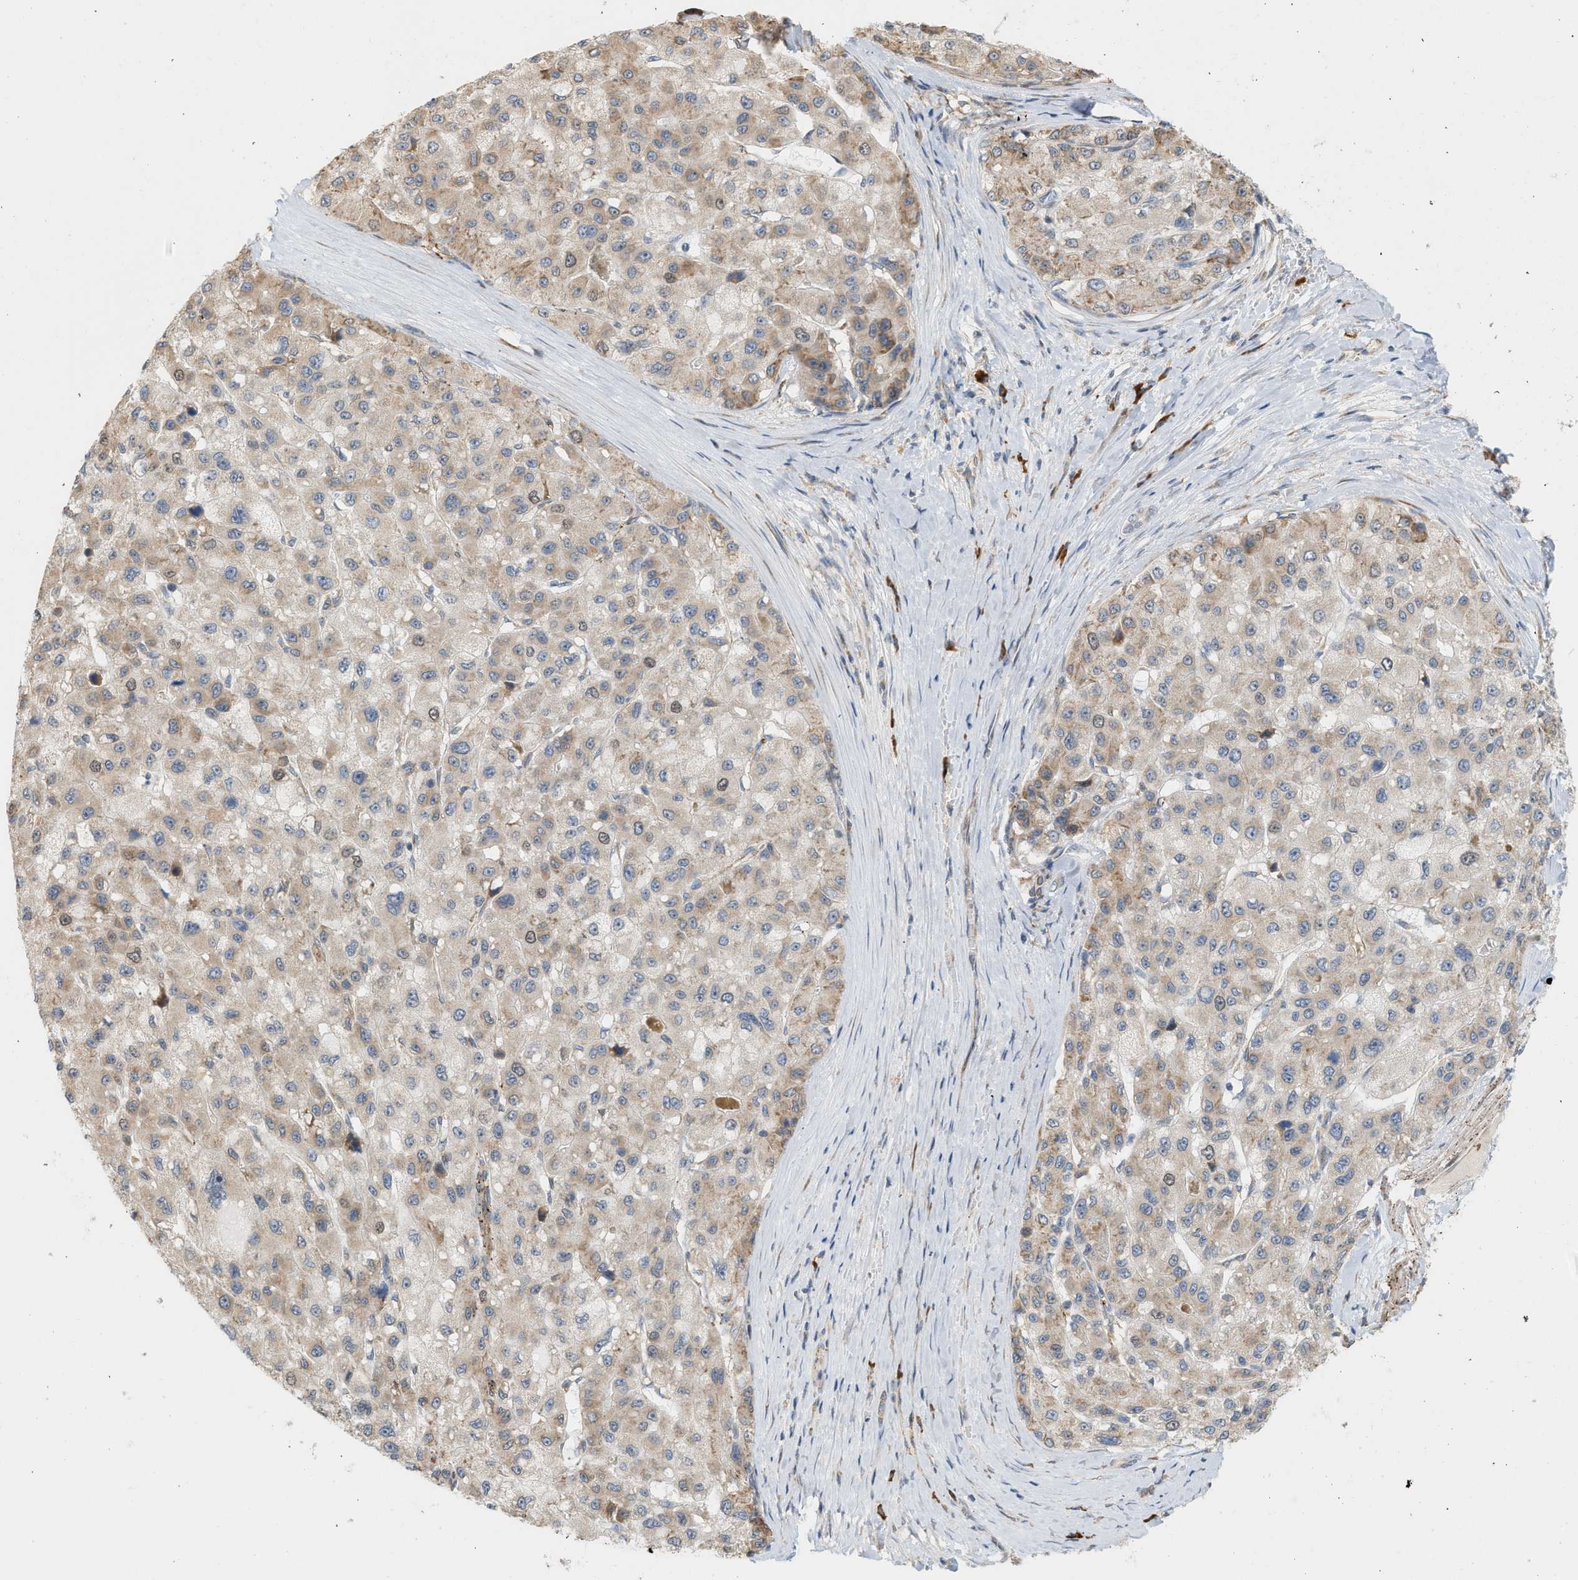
{"staining": {"intensity": "moderate", "quantity": ">75%", "location": "cytoplasmic/membranous"}, "tissue": "liver cancer", "cell_type": "Tumor cells", "image_type": "cancer", "snomed": [{"axis": "morphology", "description": "Carcinoma, Hepatocellular, NOS"}, {"axis": "topography", "description": "Liver"}], "caption": "Liver cancer tissue exhibits moderate cytoplasmic/membranous positivity in approximately >75% of tumor cells", "gene": "SVOP", "patient": {"sex": "male", "age": 80}}